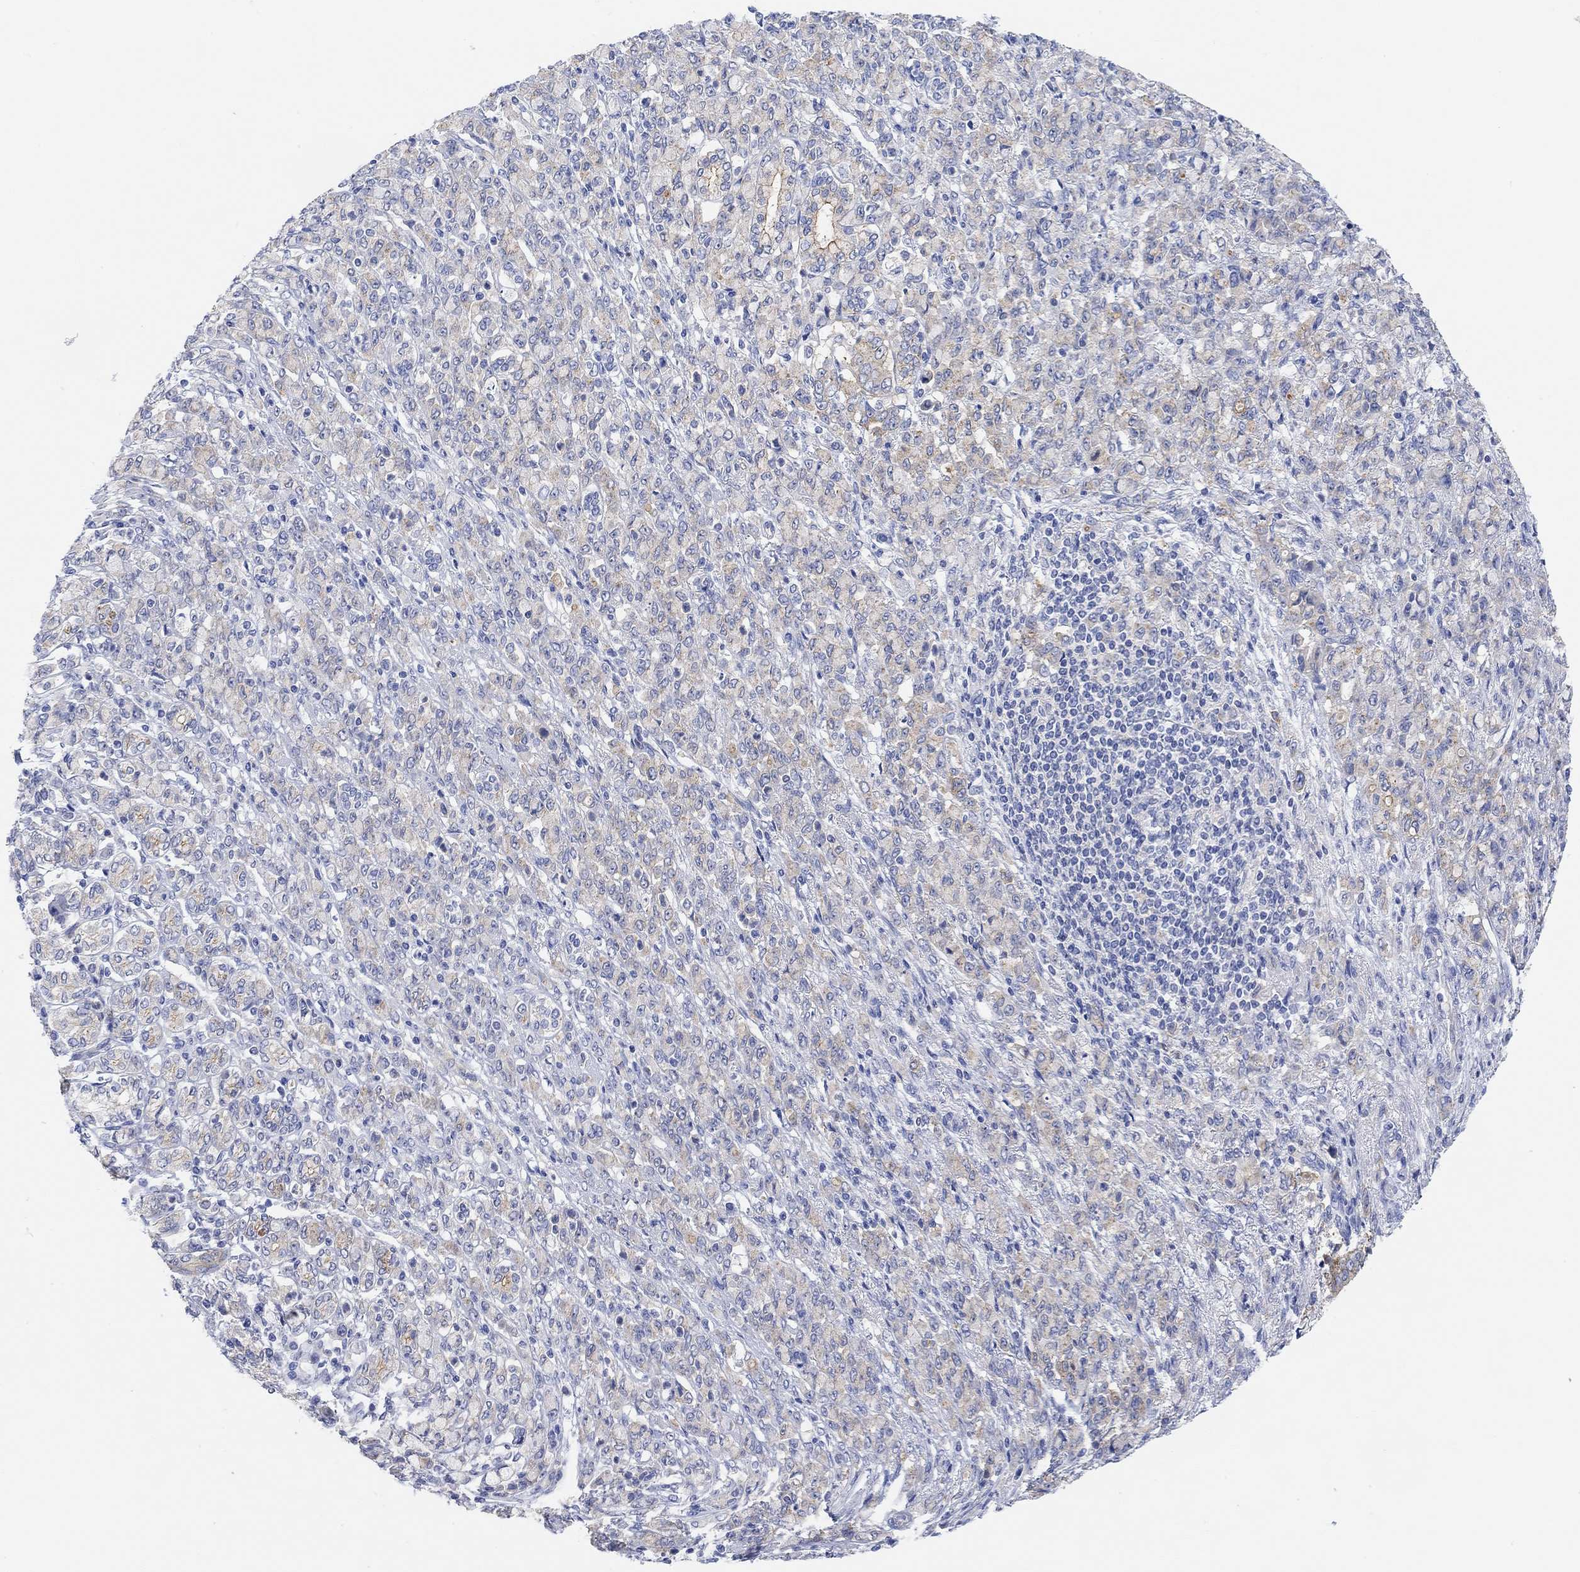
{"staining": {"intensity": "strong", "quantity": "<25%", "location": "cytoplasmic/membranous"}, "tissue": "stomach cancer", "cell_type": "Tumor cells", "image_type": "cancer", "snomed": [{"axis": "morphology", "description": "Normal tissue, NOS"}, {"axis": "morphology", "description": "Adenocarcinoma, NOS"}, {"axis": "topography", "description": "Stomach"}], "caption": "Stomach cancer stained with immunohistochemistry (IHC) shows strong cytoplasmic/membranous staining in approximately <25% of tumor cells. (brown staining indicates protein expression, while blue staining denotes nuclei).", "gene": "RGS1", "patient": {"sex": "female", "age": 79}}